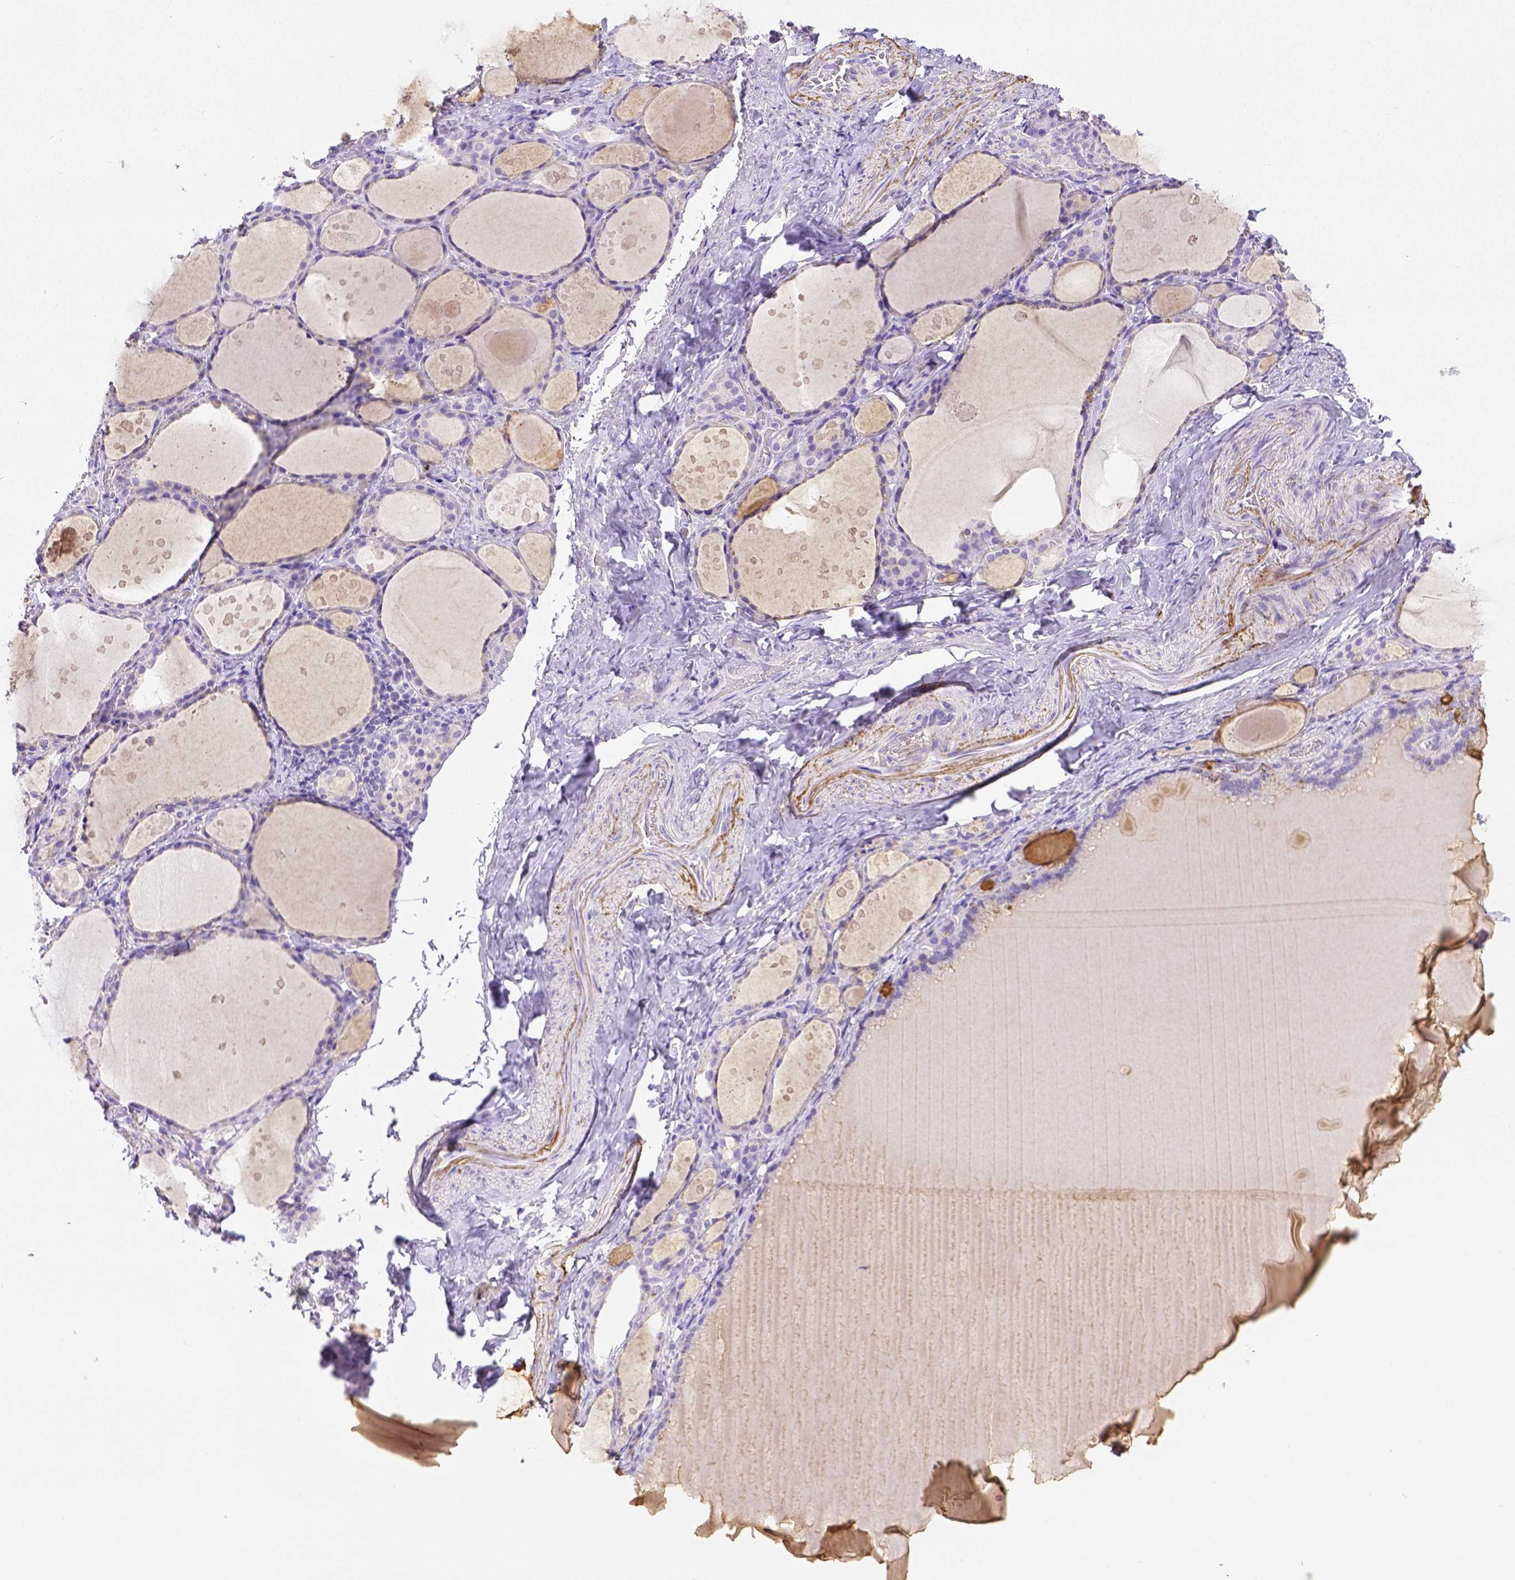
{"staining": {"intensity": "negative", "quantity": "none", "location": "none"}, "tissue": "thyroid gland", "cell_type": "Glandular cells", "image_type": "normal", "snomed": [{"axis": "morphology", "description": "Normal tissue, NOS"}, {"axis": "topography", "description": "Thyroid gland"}], "caption": "This is an IHC histopathology image of normal human thyroid gland. There is no positivity in glandular cells.", "gene": "B3GAT1", "patient": {"sex": "male", "age": 68}}